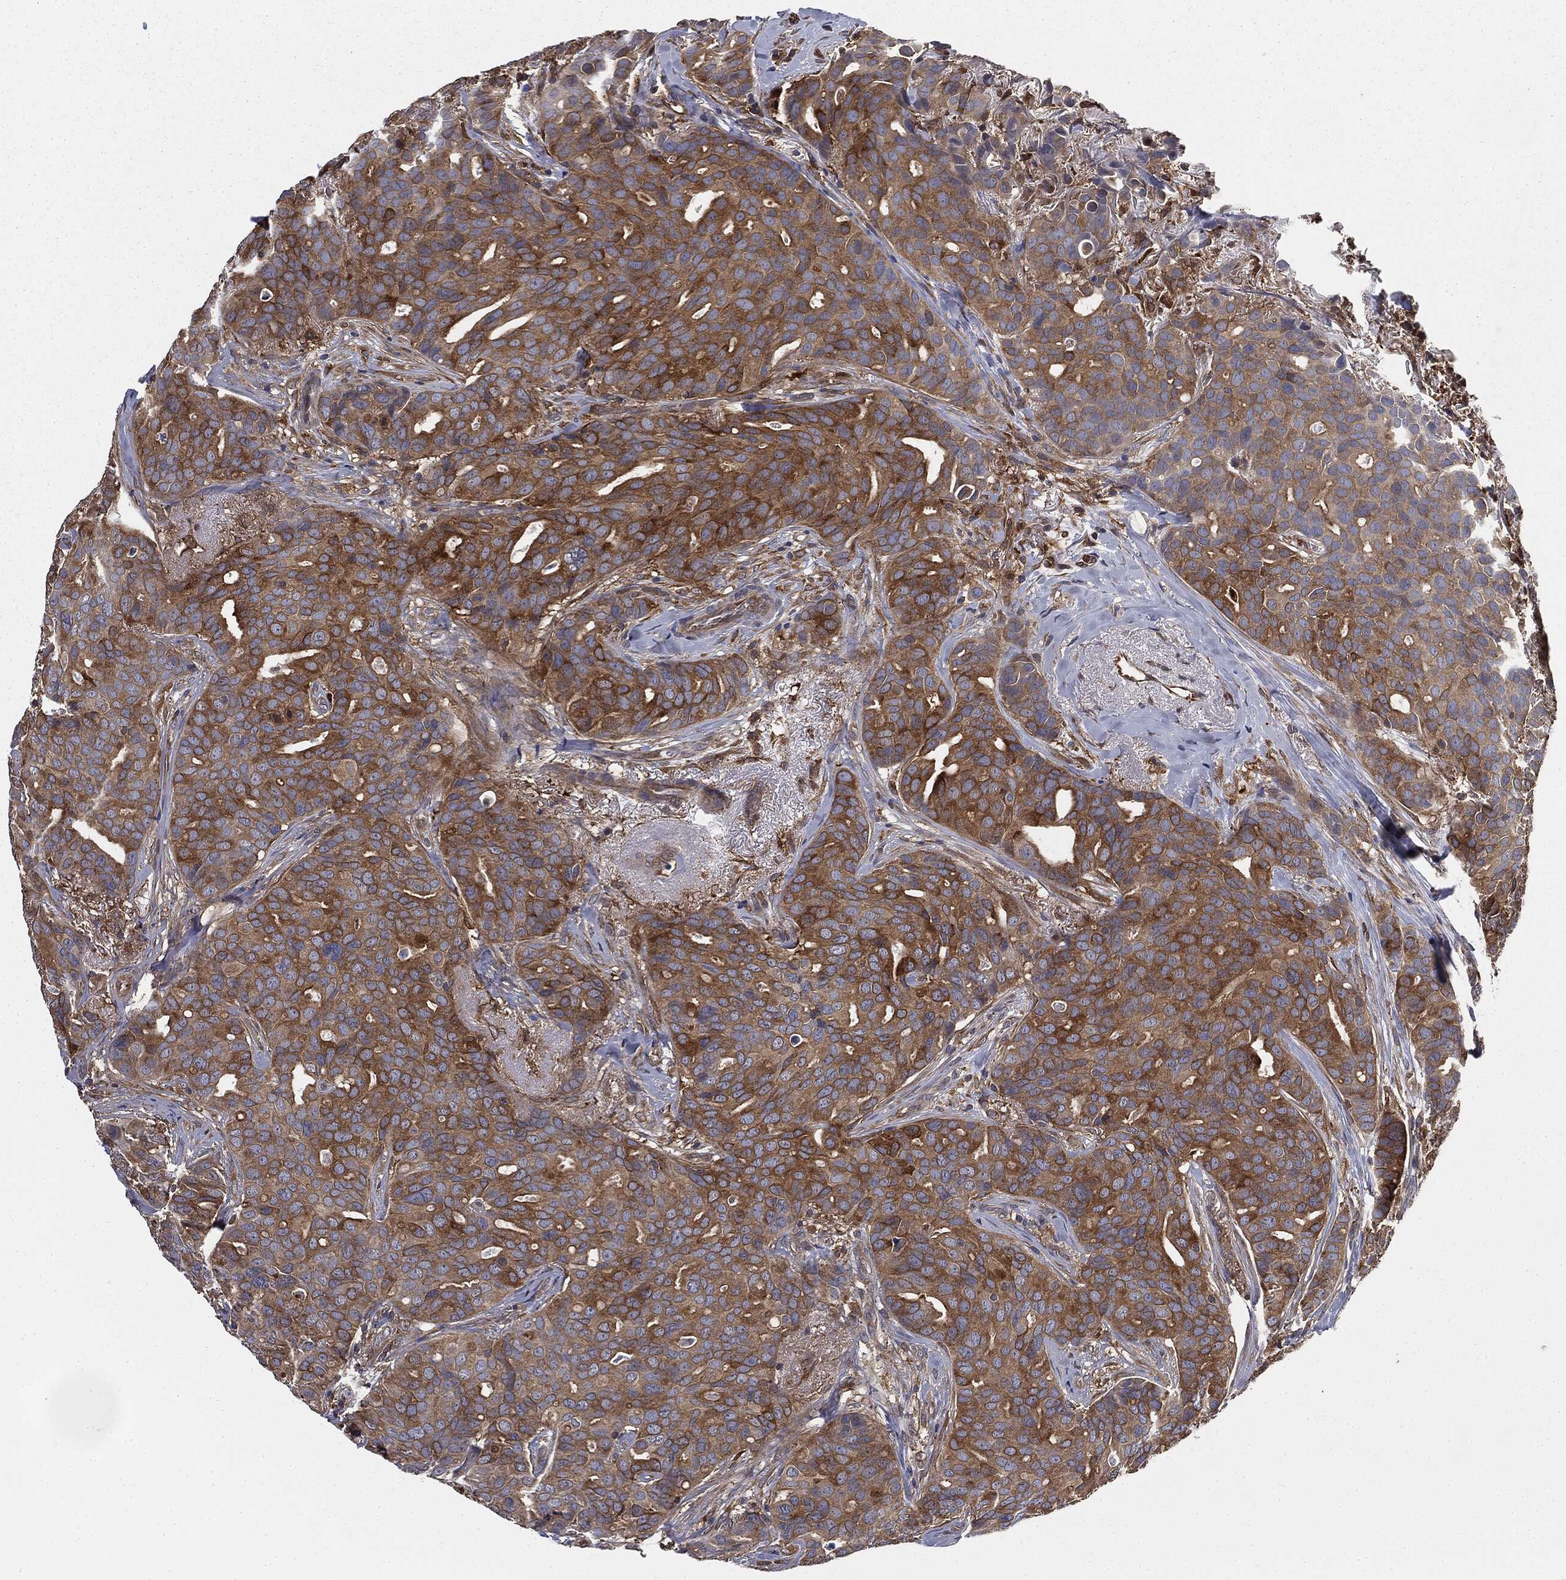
{"staining": {"intensity": "strong", "quantity": "<25%", "location": "cytoplasmic/membranous"}, "tissue": "breast cancer", "cell_type": "Tumor cells", "image_type": "cancer", "snomed": [{"axis": "morphology", "description": "Duct carcinoma"}, {"axis": "topography", "description": "Breast"}], "caption": "A brown stain shows strong cytoplasmic/membranous expression of a protein in breast cancer tumor cells.", "gene": "GNB5", "patient": {"sex": "female", "age": 54}}